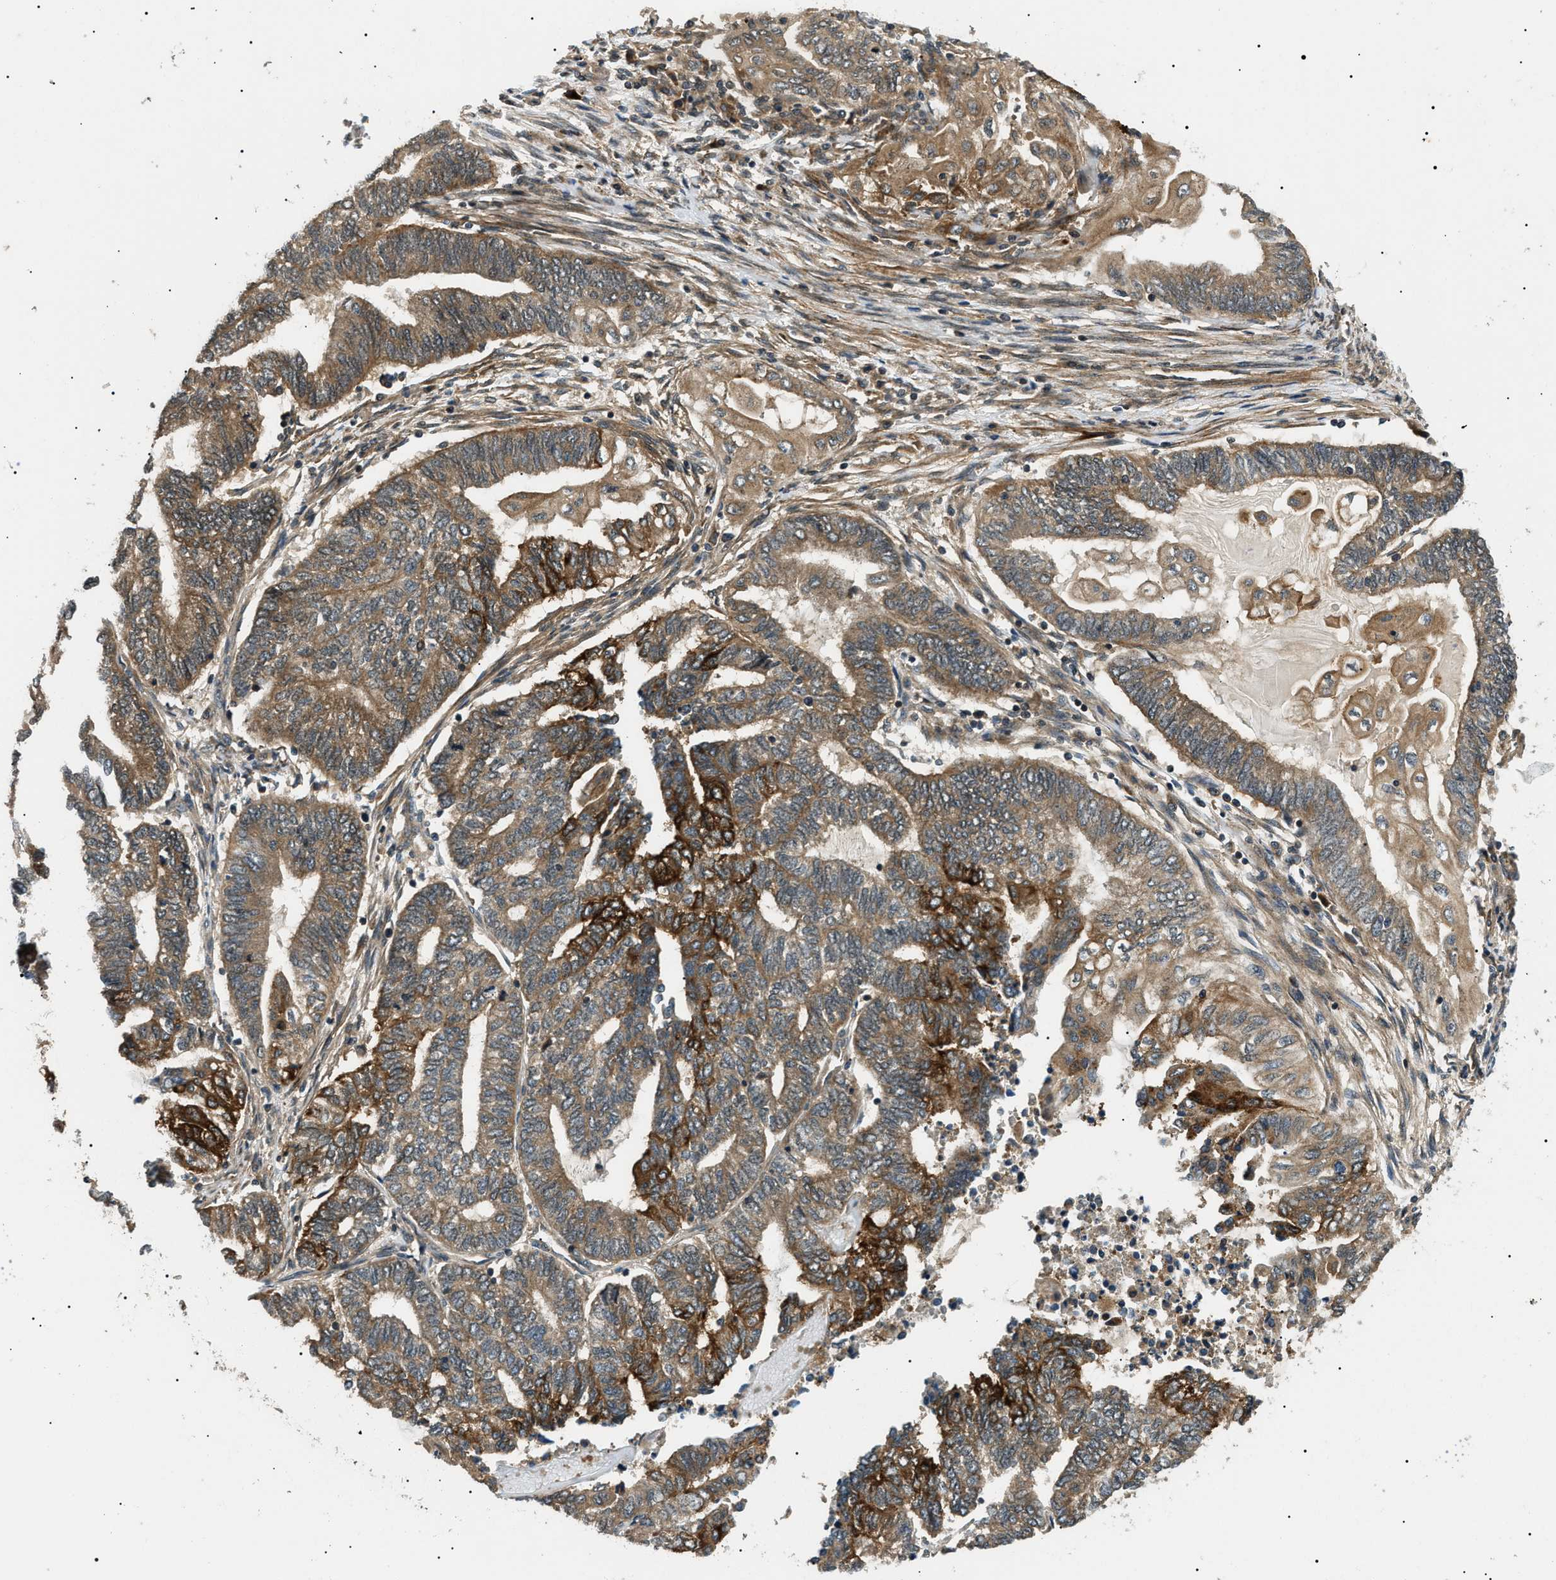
{"staining": {"intensity": "moderate", "quantity": ">75%", "location": "cytoplasmic/membranous"}, "tissue": "endometrial cancer", "cell_type": "Tumor cells", "image_type": "cancer", "snomed": [{"axis": "morphology", "description": "Adenocarcinoma, NOS"}, {"axis": "topography", "description": "Uterus"}, {"axis": "topography", "description": "Endometrium"}], "caption": "Endometrial cancer (adenocarcinoma) stained with a protein marker reveals moderate staining in tumor cells.", "gene": "ATP6AP1", "patient": {"sex": "female", "age": 70}}